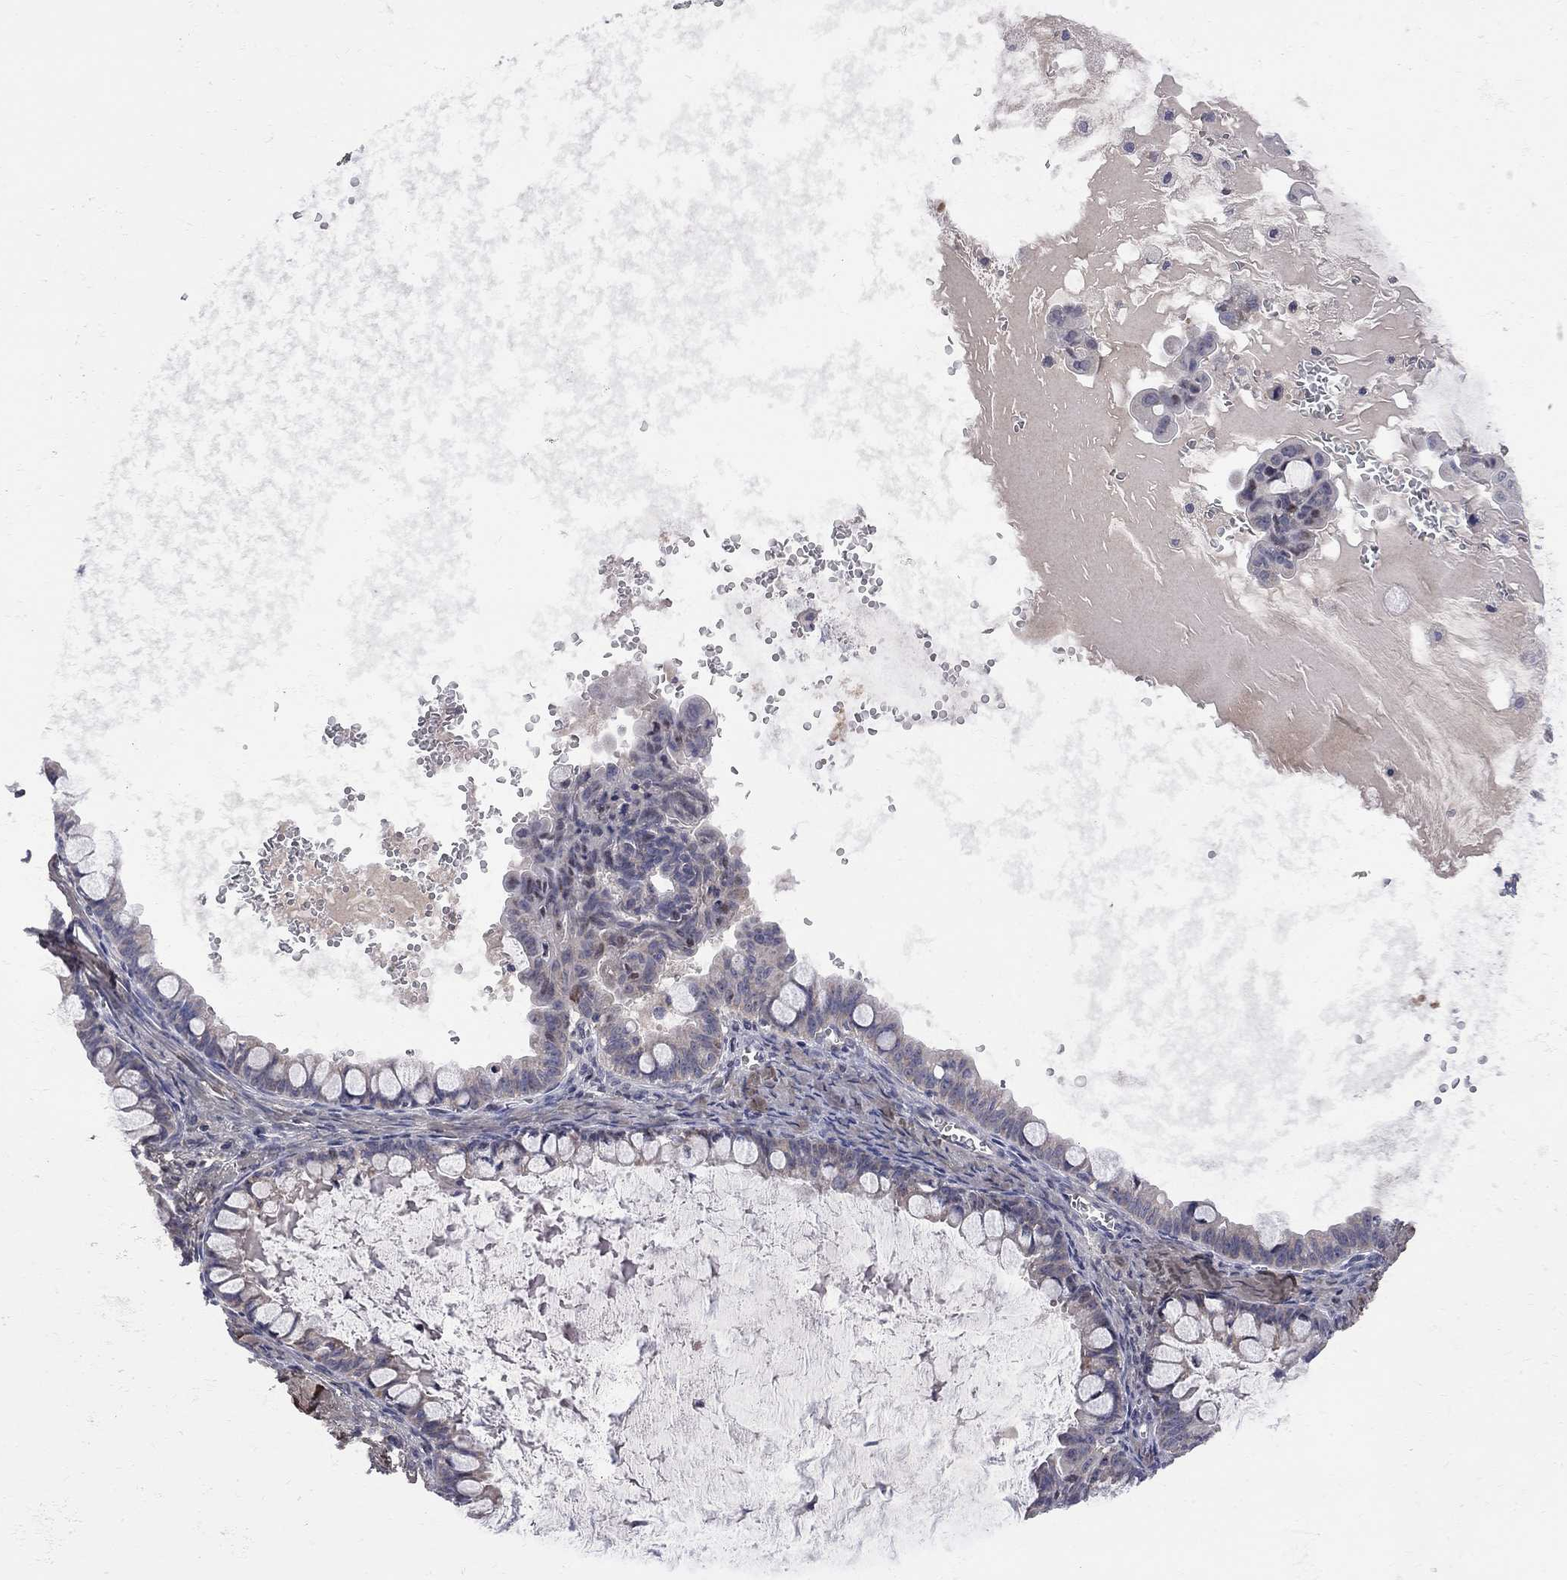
{"staining": {"intensity": "negative", "quantity": "none", "location": "none"}, "tissue": "ovarian cancer", "cell_type": "Tumor cells", "image_type": "cancer", "snomed": [{"axis": "morphology", "description": "Cystadenocarcinoma, mucinous, NOS"}, {"axis": "topography", "description": "Ovary"}], "caption": "DAB immunohistochemical staining of mucinous cystadenocarcinoma (ovarian) shows no significant staining in tumor cells.", "gene": "CNOT11", "patient": {"sex": "female", "age": 63}}